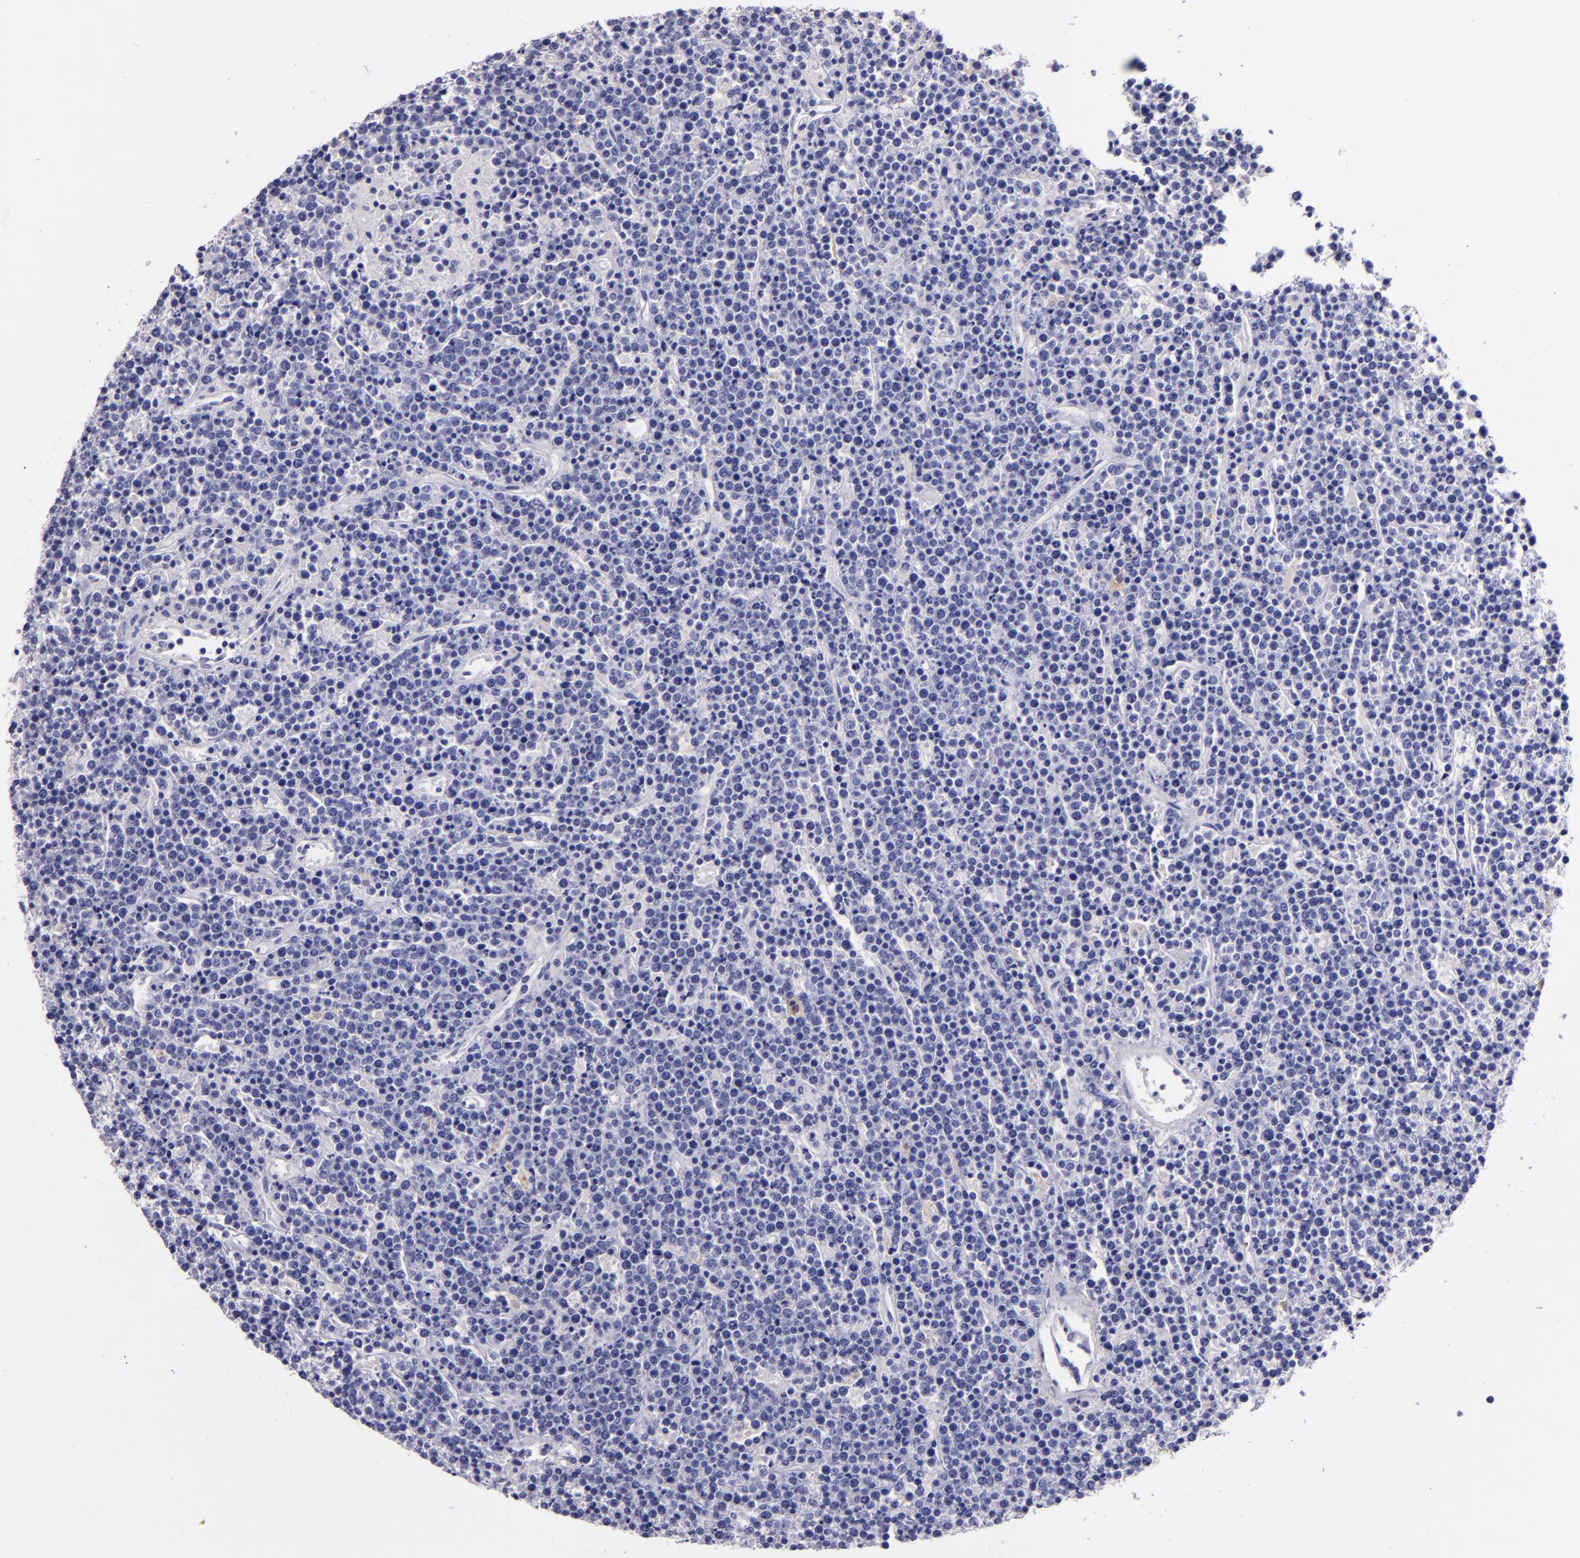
{"staining": {"intensity": "negative", "quantity": "none", "location": "none"}, "tissue": "lymphoma", "cell_type": "Tumor cells", "image_type": "cancer", "snomed": [{"axis": "morphology", "description": "Malignant lymphoma, non-Hodgkin's type, High grade"}, {"axis": "topography", "description": "Ovary"}], "caption": "An image of malignant lymphoma, non-Hodgkin's type (high-grade) stained for a protein reveals no brown staining in tumor cells.", "gene": "F13A1", "patient": {"sex": "female", "age": 56}}